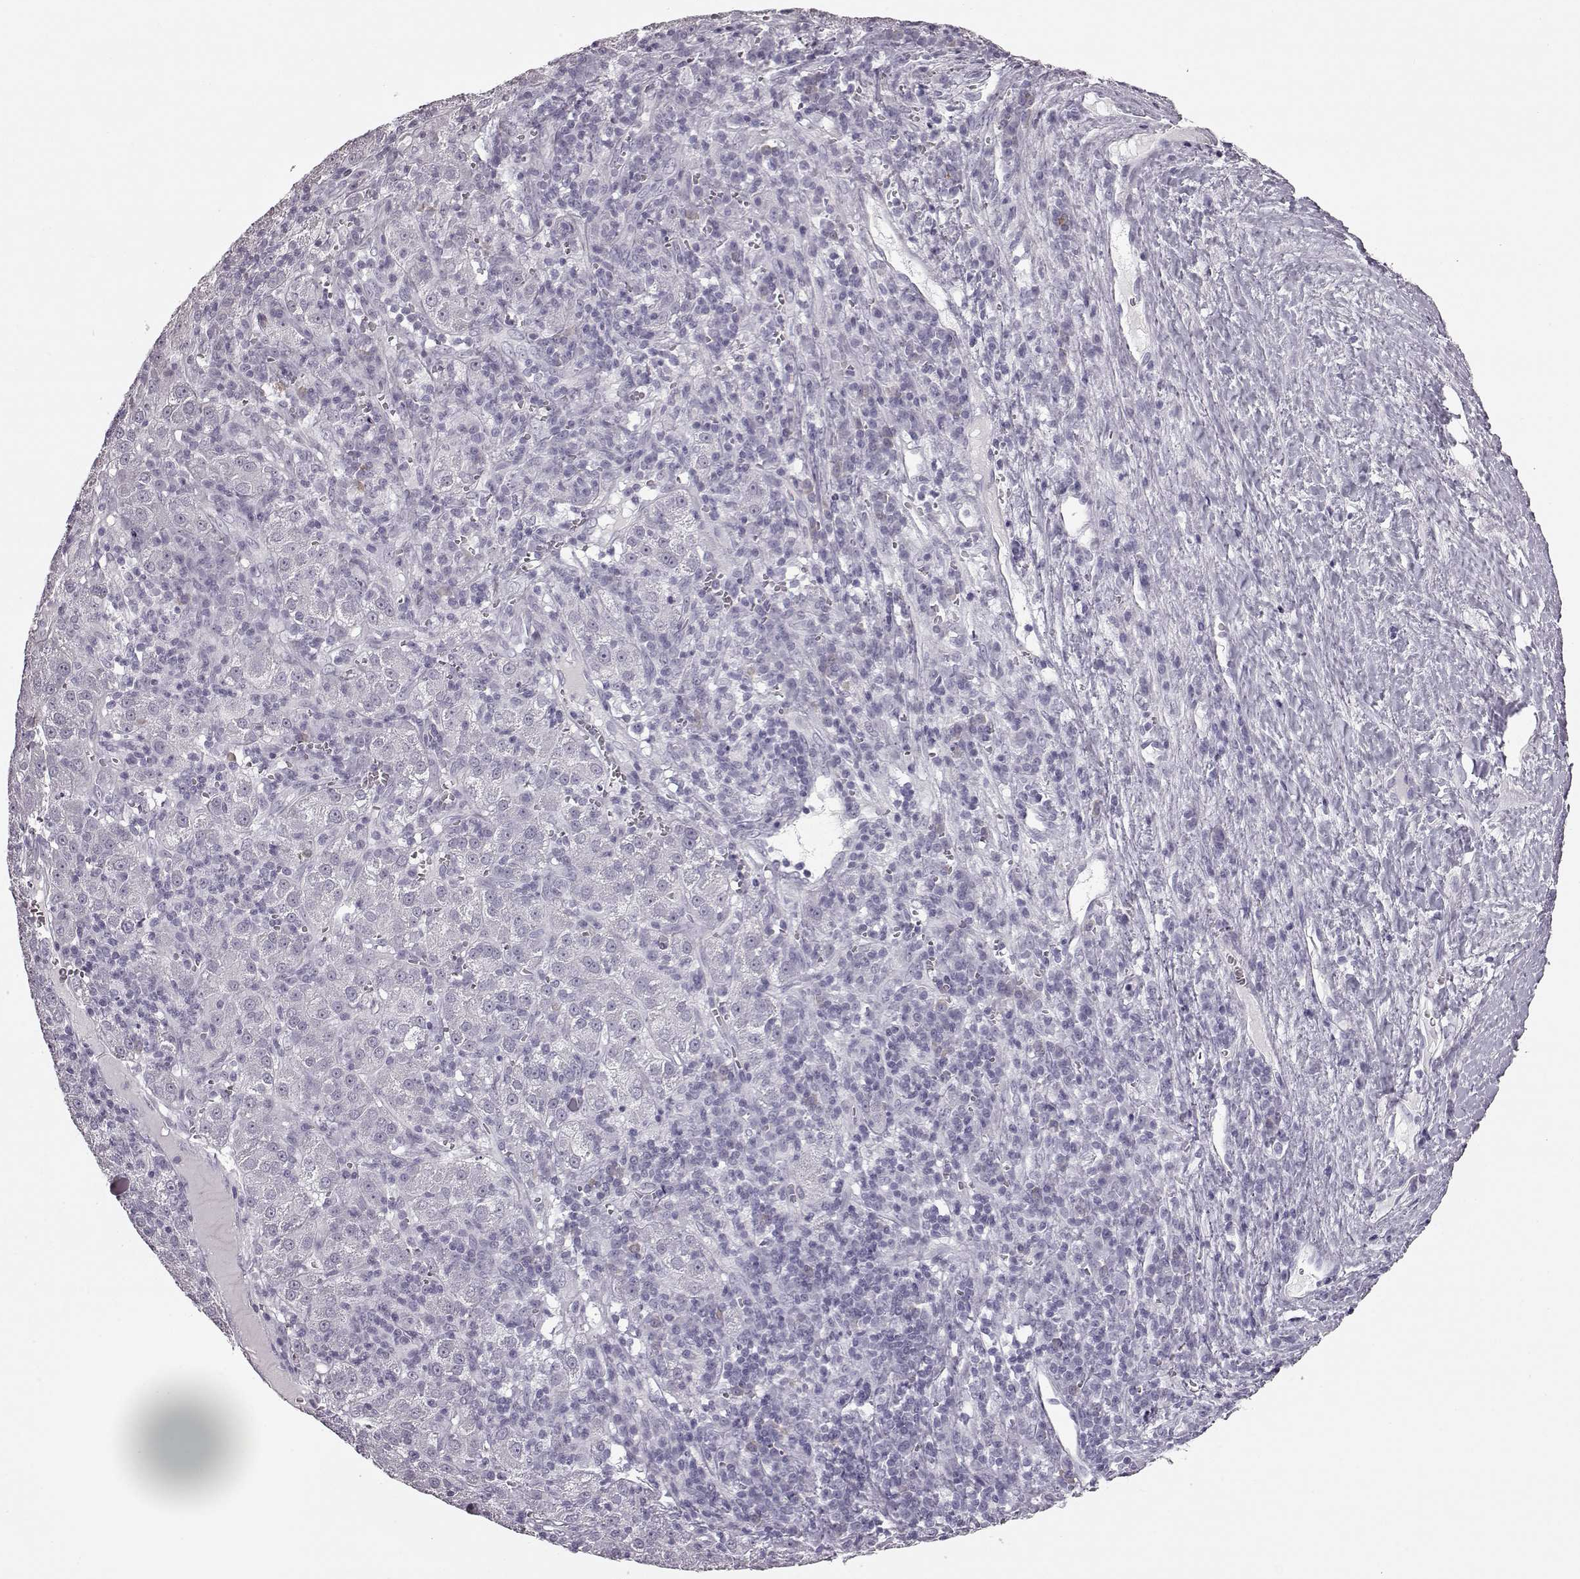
{"staining": {"intensity": "negative", "quantity": "none", "location": "none"}, "tissue": "liver cancer", "cell_type": "Tumor cells", "image_type": "cancer", "snomed": [{"axis": "morphology", "description": "Carcinoma, Hepatocellular, NOS"}, {"axis": "topography", "description": "Liver"}], "caption": "The image shows no significant positivity in tumor cells of liver cancer (hepatocellular carcinoma).", "gene": "PRPH2", "patient": {"sex": "female", "age": 60}}